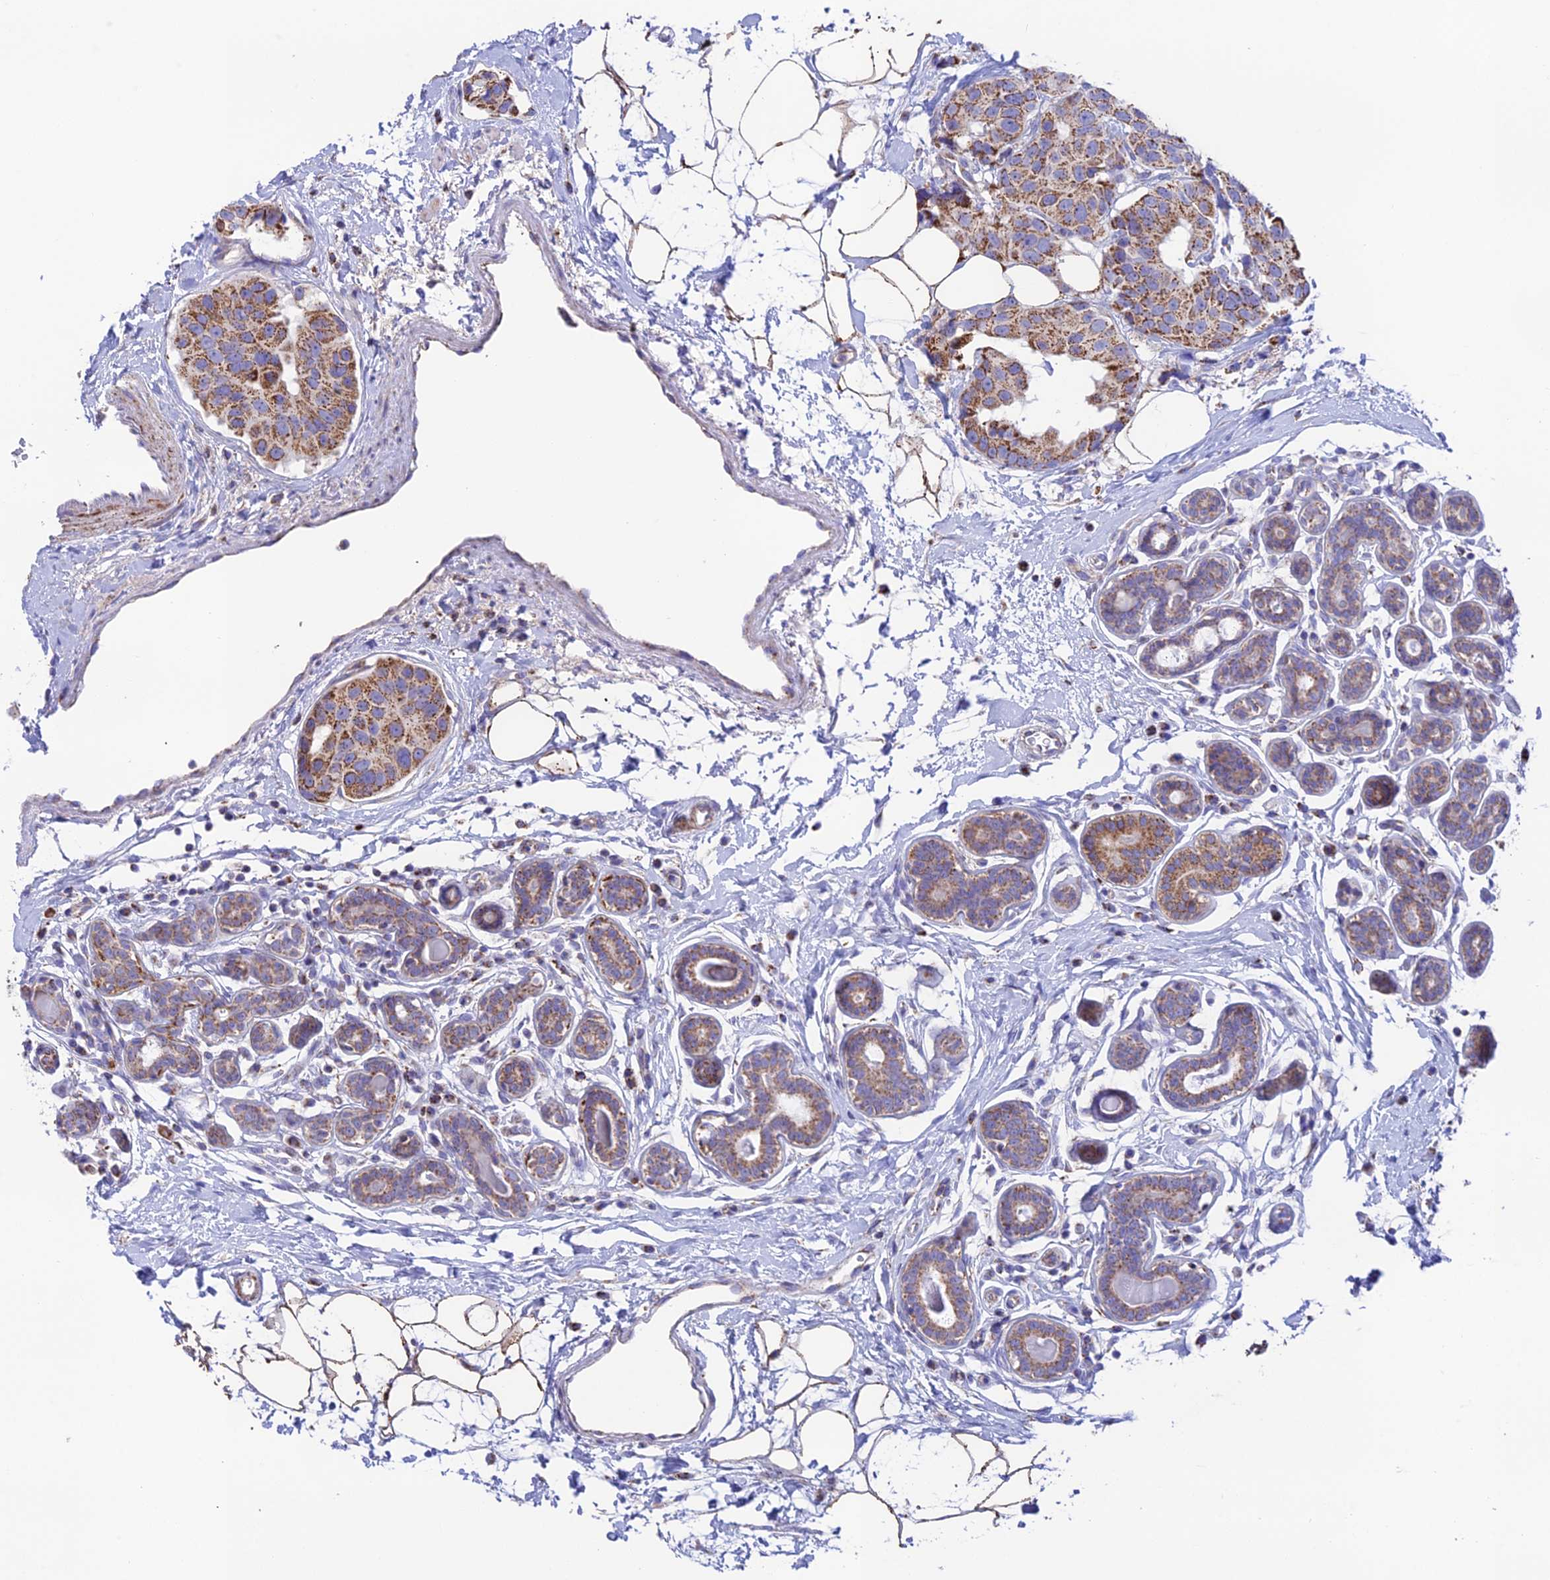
{"staining": {"intensity": "moderate", "quantity": ">75%", "location": "cytoplasmic/membranous"}, "tissue": "breast cancer", "cell_type": "Tumor cells", "image_type": "cancer", "snomed": [{"axis": "morphology", "description": "Normal tissue, NOS"}, {"axis": "morphology", "description": "Duct carcinoma"}, {"axis": "topography", "description": "Breast"}], "caption": "A photomicrograph showing moderate cytoplasmic/membranous expression in approximately >75% of tumor cells in breast cancer (intraductal carcinoma), as visualized by brown immunohistochemical staining.", "gene": "HSDL2", "patient": {"sex": "female", "age": 39}}